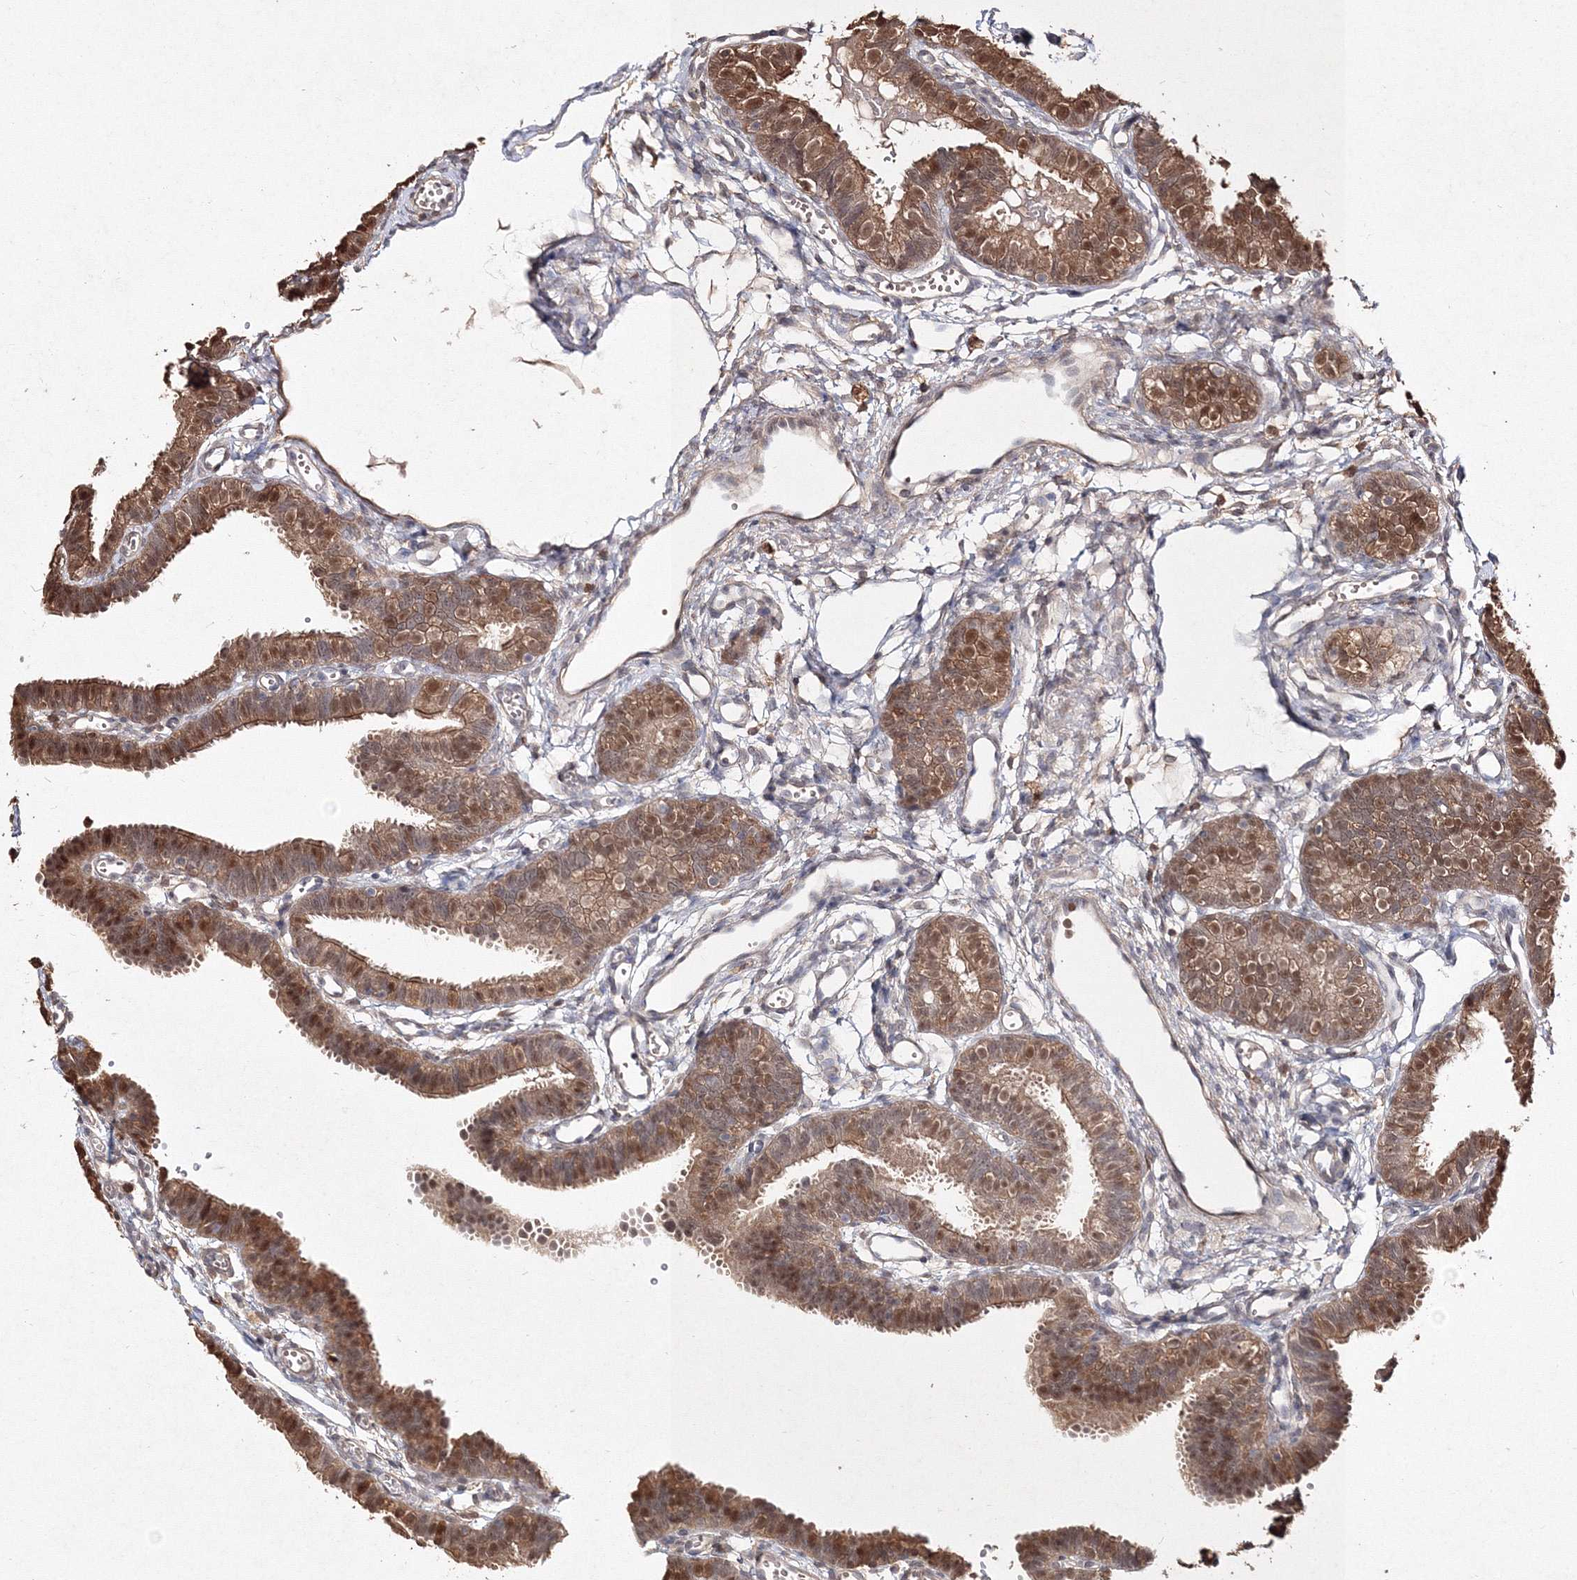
{"staining": {"intensity": "moderate", "quantity": ">75%", "location": "cytoplasmic/membranous,nuclear"}, "tissue": "fallopian tube", "cell_type": "Glandular cells", "image_type": "normal", "snomed": [{"axis": "morphology", "description": "Normal tissue, NOS"}, {"axis": "topography", "description": "Fallopian tube"}, {"axis": "topography", "description": "Placenta"}], "caption": "IHC micrograph of unremarkable fallopian tube: fallopian tube stained using immunohistochemistry (IHC) displays medium levels of moderate protein expression localized specifically in the cytoplasmic/membranous,nuclear of glandular cells, appearing as a cytoplasmic/membranous,nuclear brown color.", "gene": "S100A11", "patient": {"sex": "female", "age": 34}}